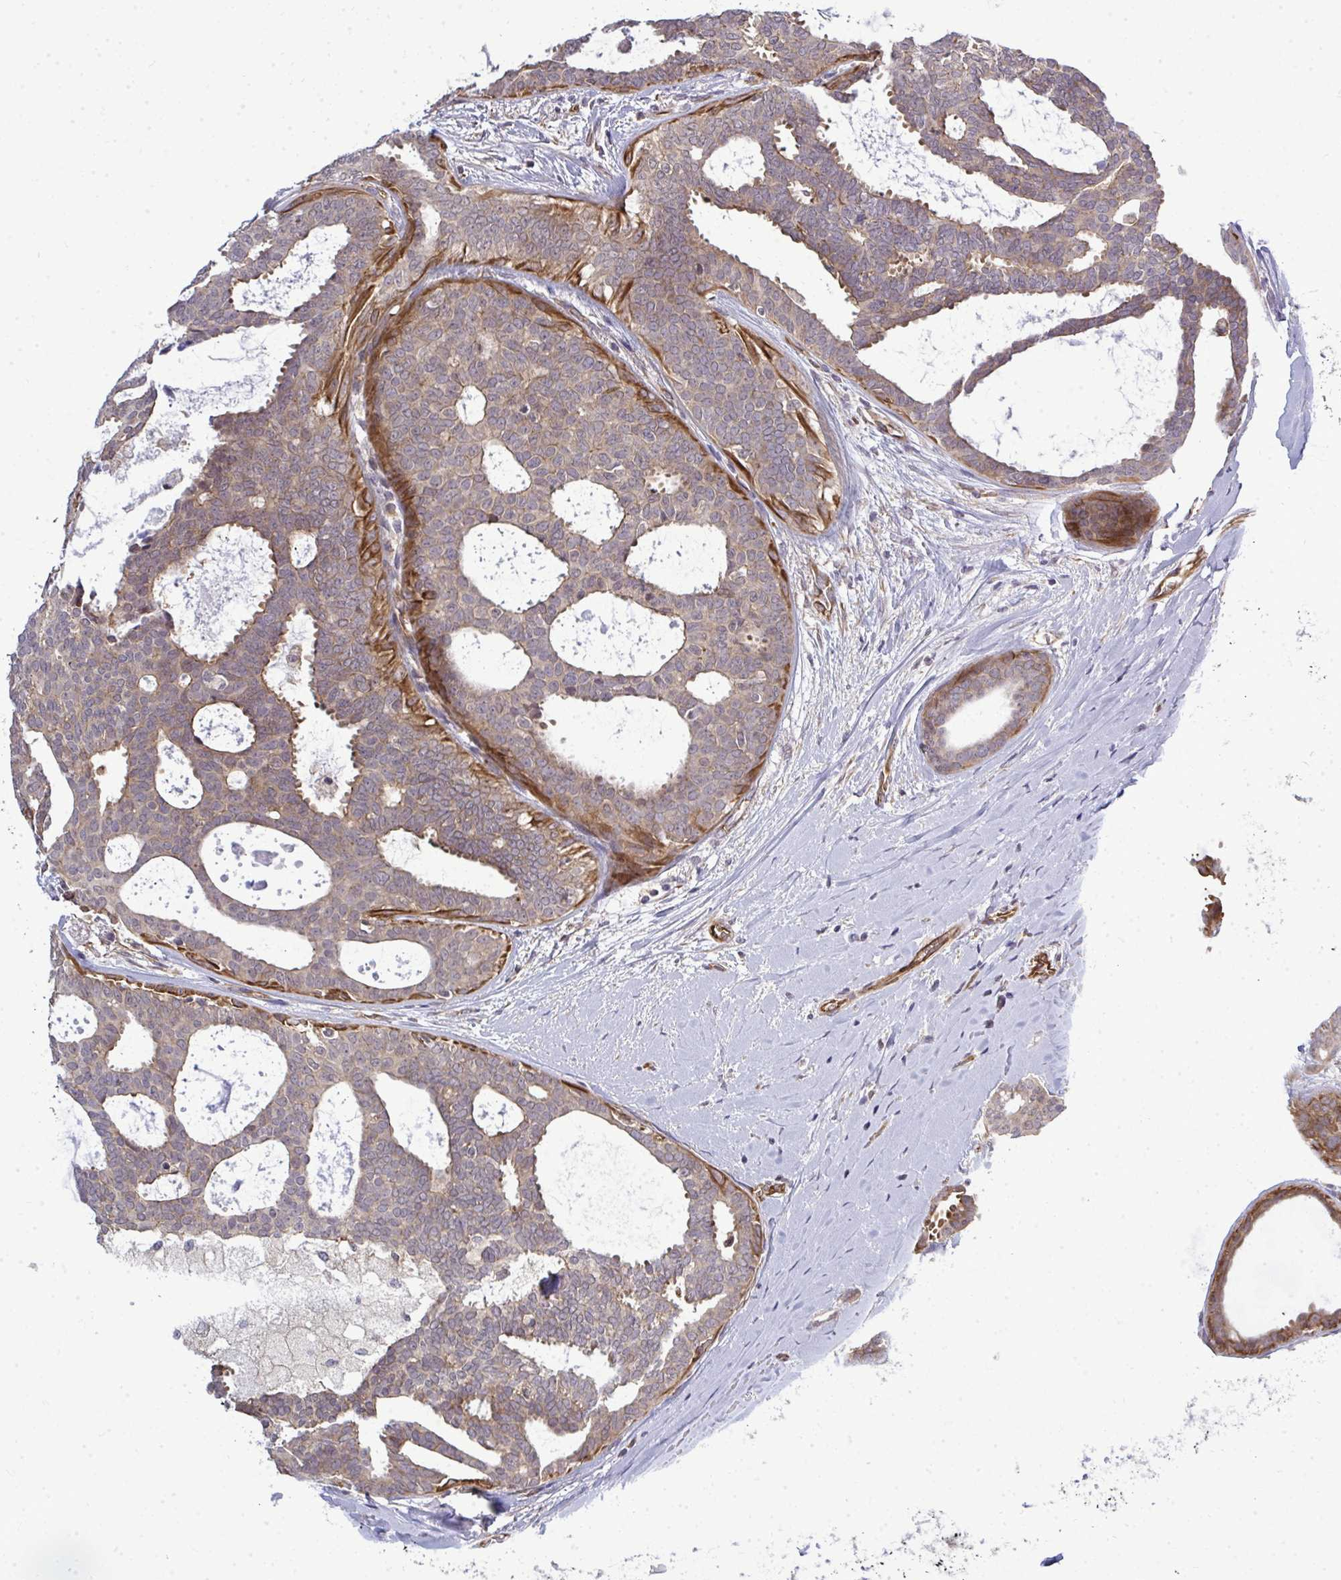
{"staining": {"intensity": "weak", "quantity": ">75%", "location": "cytoplasmic/membranous"}, "tissue": "breast cancer", "cell_type": "Tumor cells", "image_type": "cancer", "snomed": [{"axis": "morphology", "description": "Intraductal carcinoma, in situ"}, {"axis": "morphology", "description": "Duct carcinoma"}, {"axis": "morphology", "description": "Lobular carcinoma, in situ"}, {"axis": "topography", "description": "Breast"}], "caption": "A brown stain highlights weak cytoplasmic/membranous expression of a protein in breast cancer tumor cells. The protein is stained brown, and the nuclei are stained in blue (DAB (3,3'-diaminobenzidine) IHC with brightfield microscopy, high magnification).", "gene": "FUT10", "patient": {"sex": "female", "age": 44}}